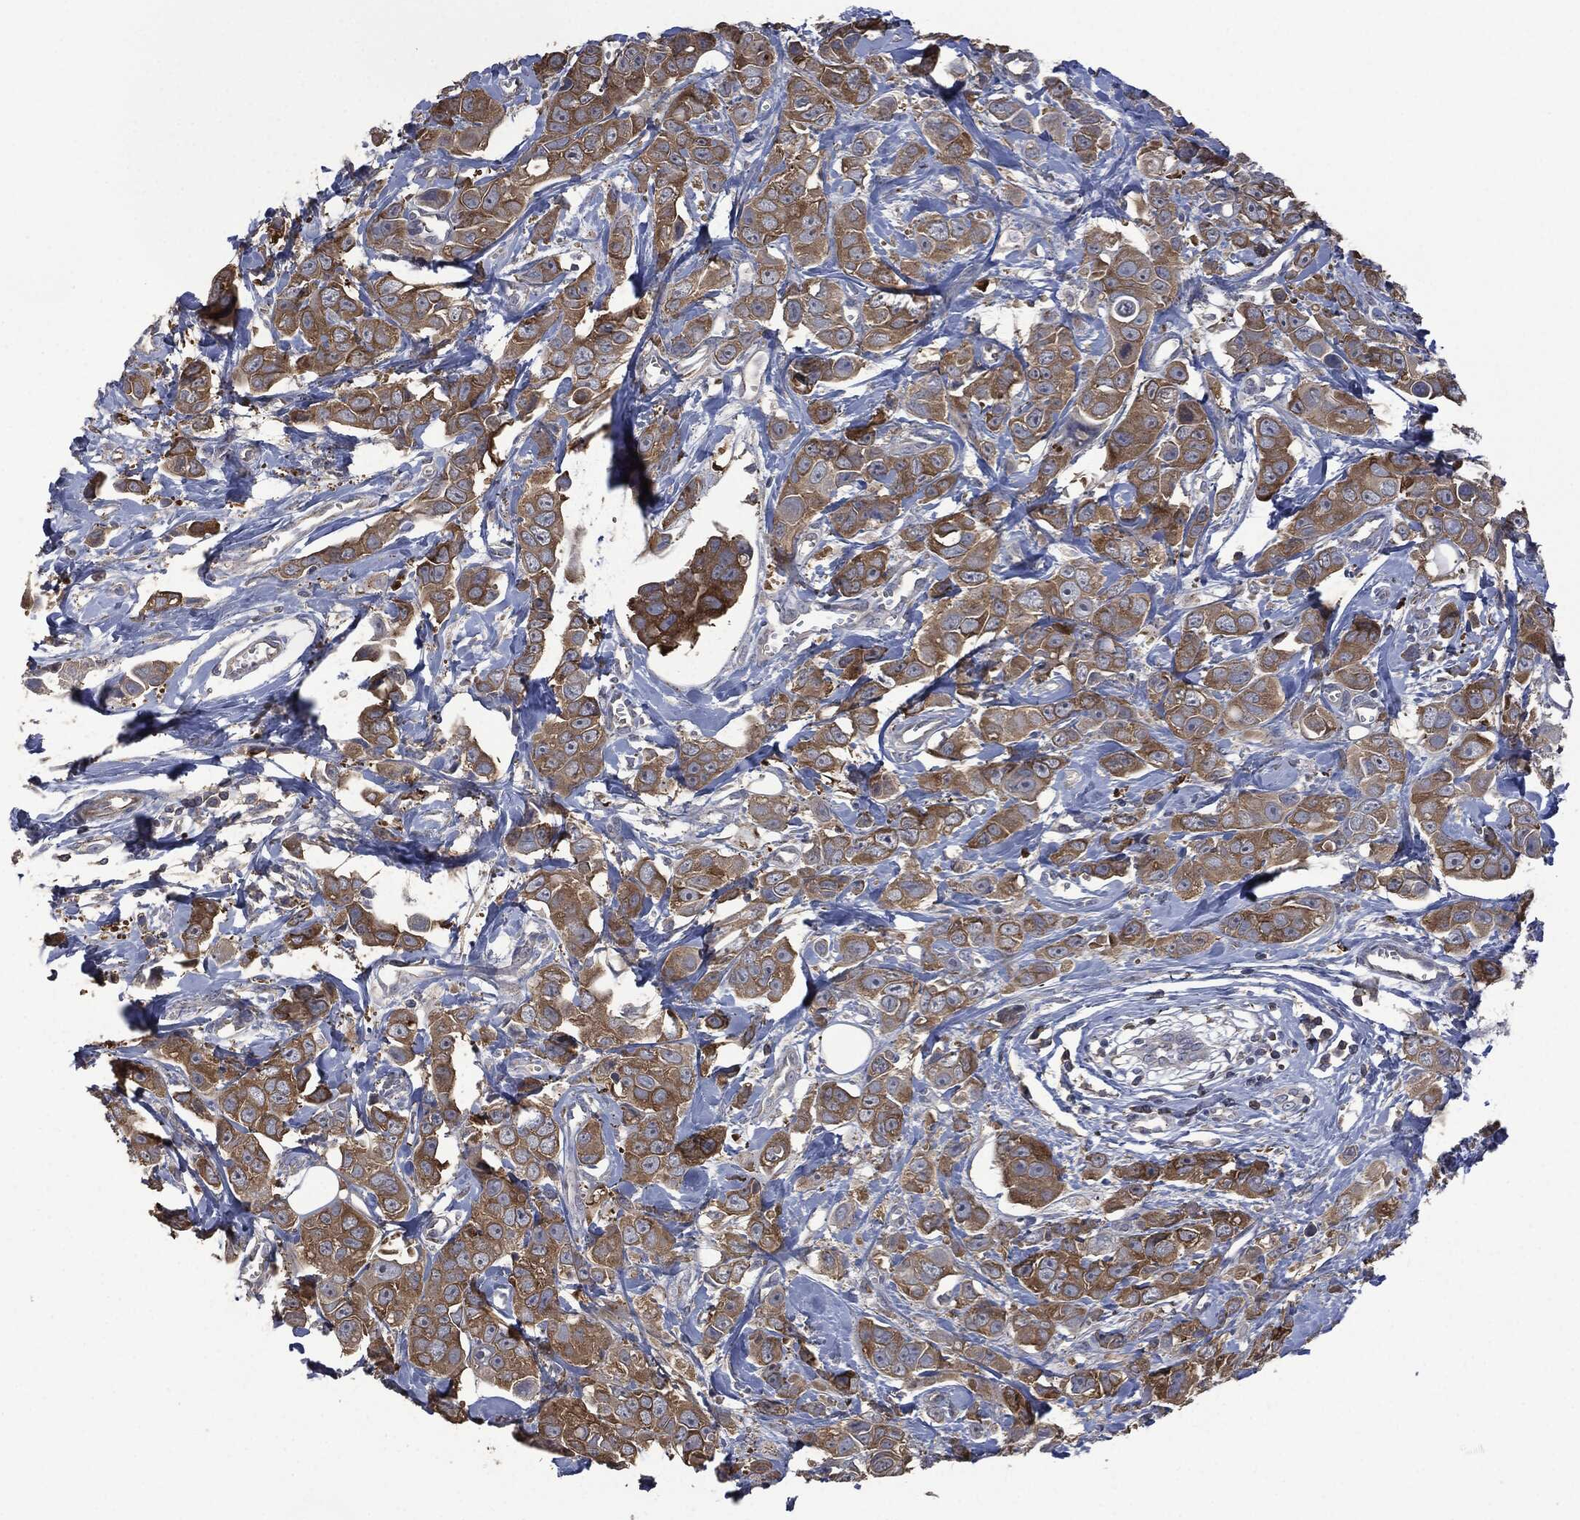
{"staining": {"intensity": "strong", "quantity": "25%-75%", "location": "cytoplasmic/membranous"}, "tissue": "breast cancer", "cell_type": "Tumor cells", "image_type": "cancer", "snomed": [{"axis": "morphology", "description": "Duct carcinoma"}, {"axis": "topography", "description": "Breast"}], "caption": "Infiltrating ductal carcinoma (breast) stained with a protein marker demonstrates strong staining in tumor cells.", "gene": "MSLN", "patient": {"sex": "female", "age": 35}}